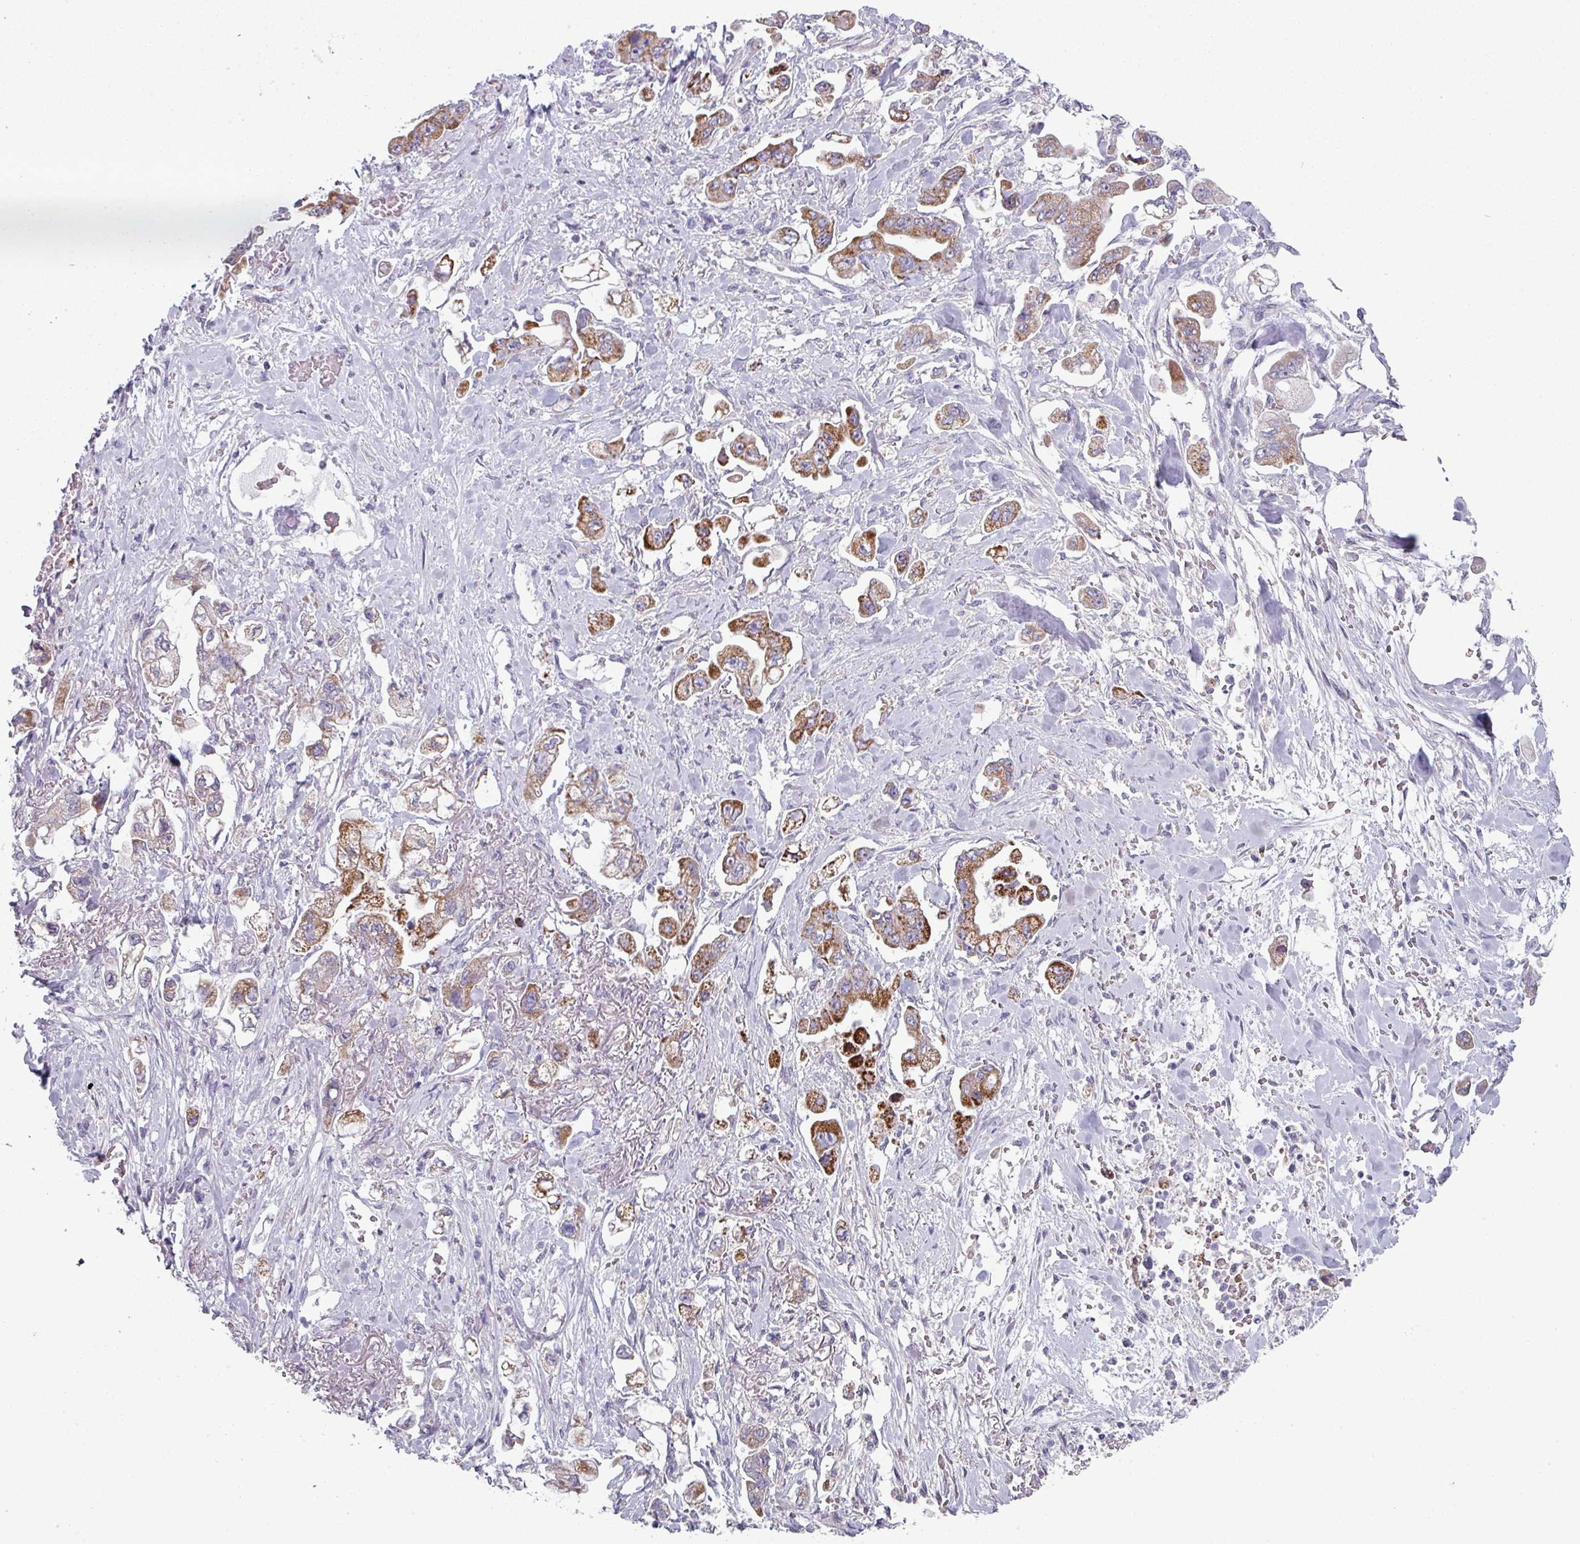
{"staining": {"intensity": "strong", "quantity": ">75%", "location": "cytoplasmic/membranous"}, "tissue": "stomach cancer", "cell_type": "Tumor cells", "image_type": "cancer", "snomed": [{"axis": "morphology", "description": "Adenocarcinoma, NOS"}, {"axis": "topography", "description": "Stomach"}], "caption": "This histopathology image shows stomach adenocarcinoma stained with immunohistochemistry (IHC) to label a protein in brown. The cytoplasmic/membranous of tumor cells show strong positivity for the protein. Nuclei are counter-stained blue.", "gene": "ZNF615", "patient": {"sex": "male", "age": 62}}